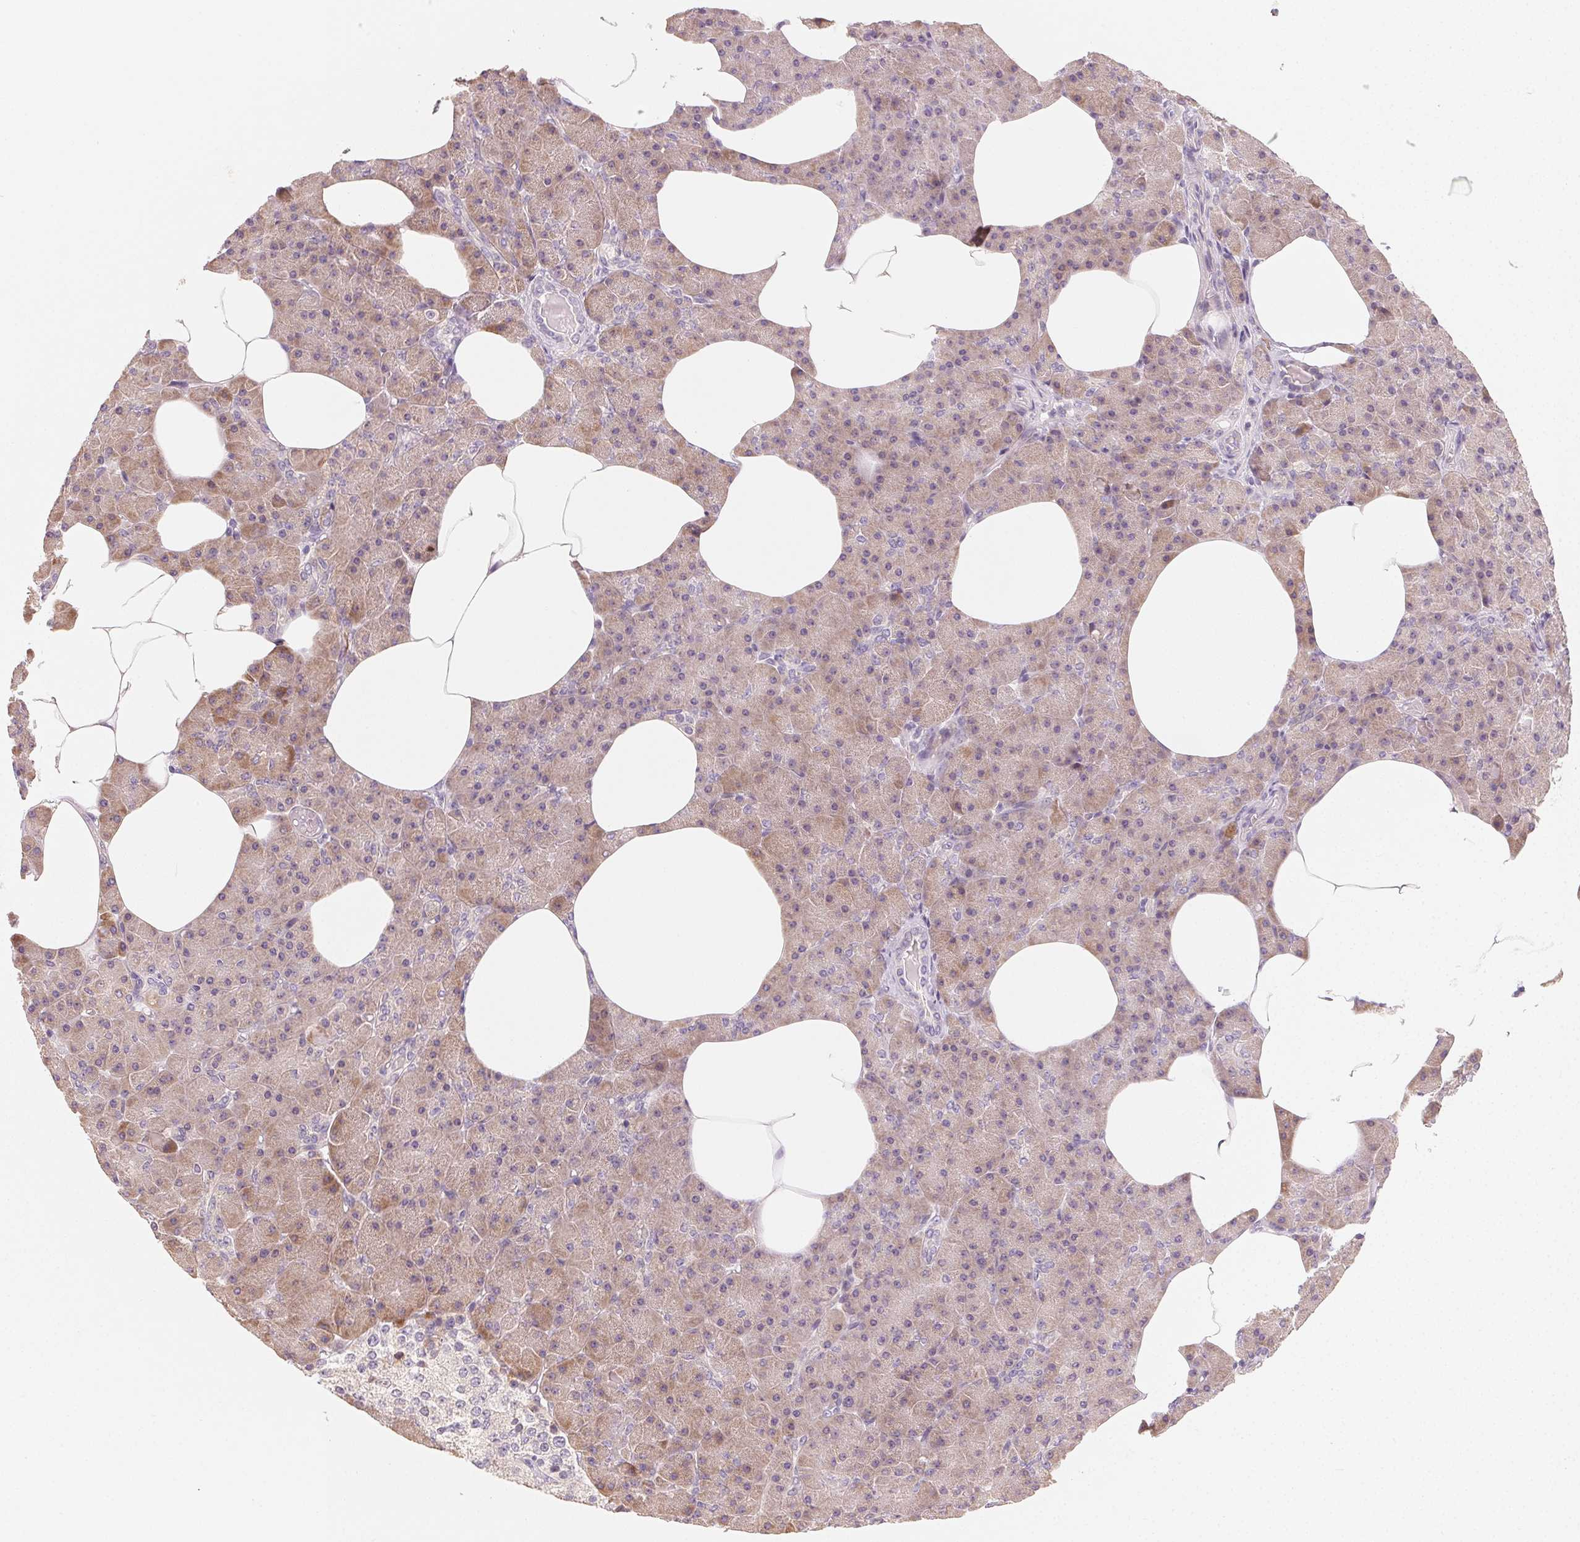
{"staining": {"intensity": "weak", "quantity": ">75%", "location": "cytoplasmic/membranous"}, "tissue": "pancreas", "cell_type": "Exocrine glandular cells", "image_type": "normal", "snomed": [{"axis": "morphology", "description": "Normal tissue, NOS"}, {"axis": "topography", "description": "Pancreas"}], "caption": "The immunohistochemical stain labels weak cytoplasmic/membranous expression in exocrine glandular cells of unremarkable pancreas.", "gene": "MYBL1", "patient": {"sex": "female", "age": 45}}